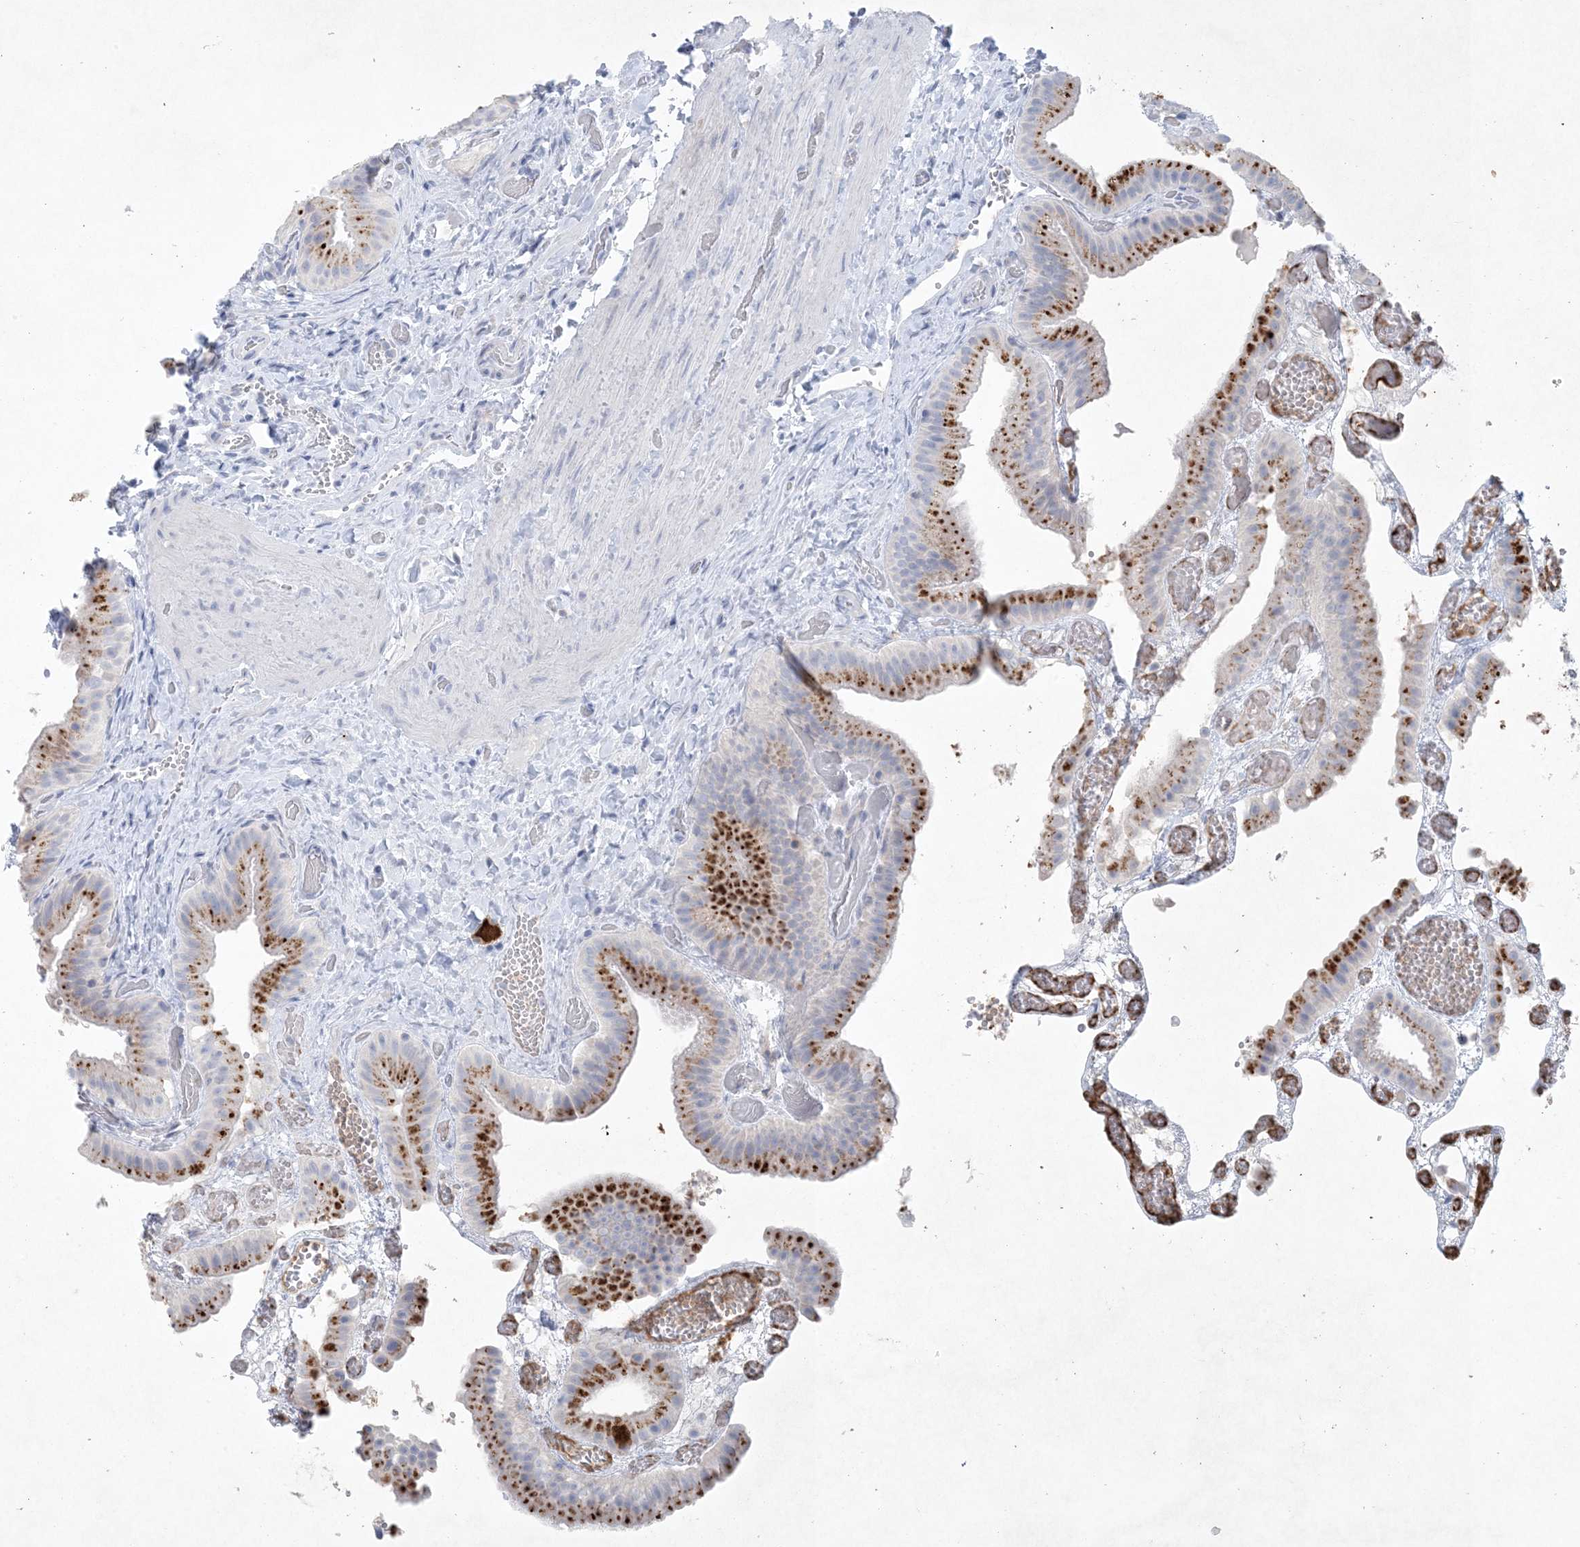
{"staining": {"intensity": "strong", "quantity": ">75%", "location": "cytoplasmic/membranous"}, "tissue": "gallbladder", "cell_type": "Glandular cells", "image_type": "normal", "snomed": [{"axis": "morphology", "description": "Normal tissue, NOS"}, {"axis": "topography", "description": "Gallbladder"}], "caption": "Immunohistochemical staining of unremarkable gallbladder exhibits >75% levels of strong cytoplasmic/membranous protein positivity in about >75% of glandular cells.", "gene": "GABRG1", "patient": {"sex": "female", "age": 64}}